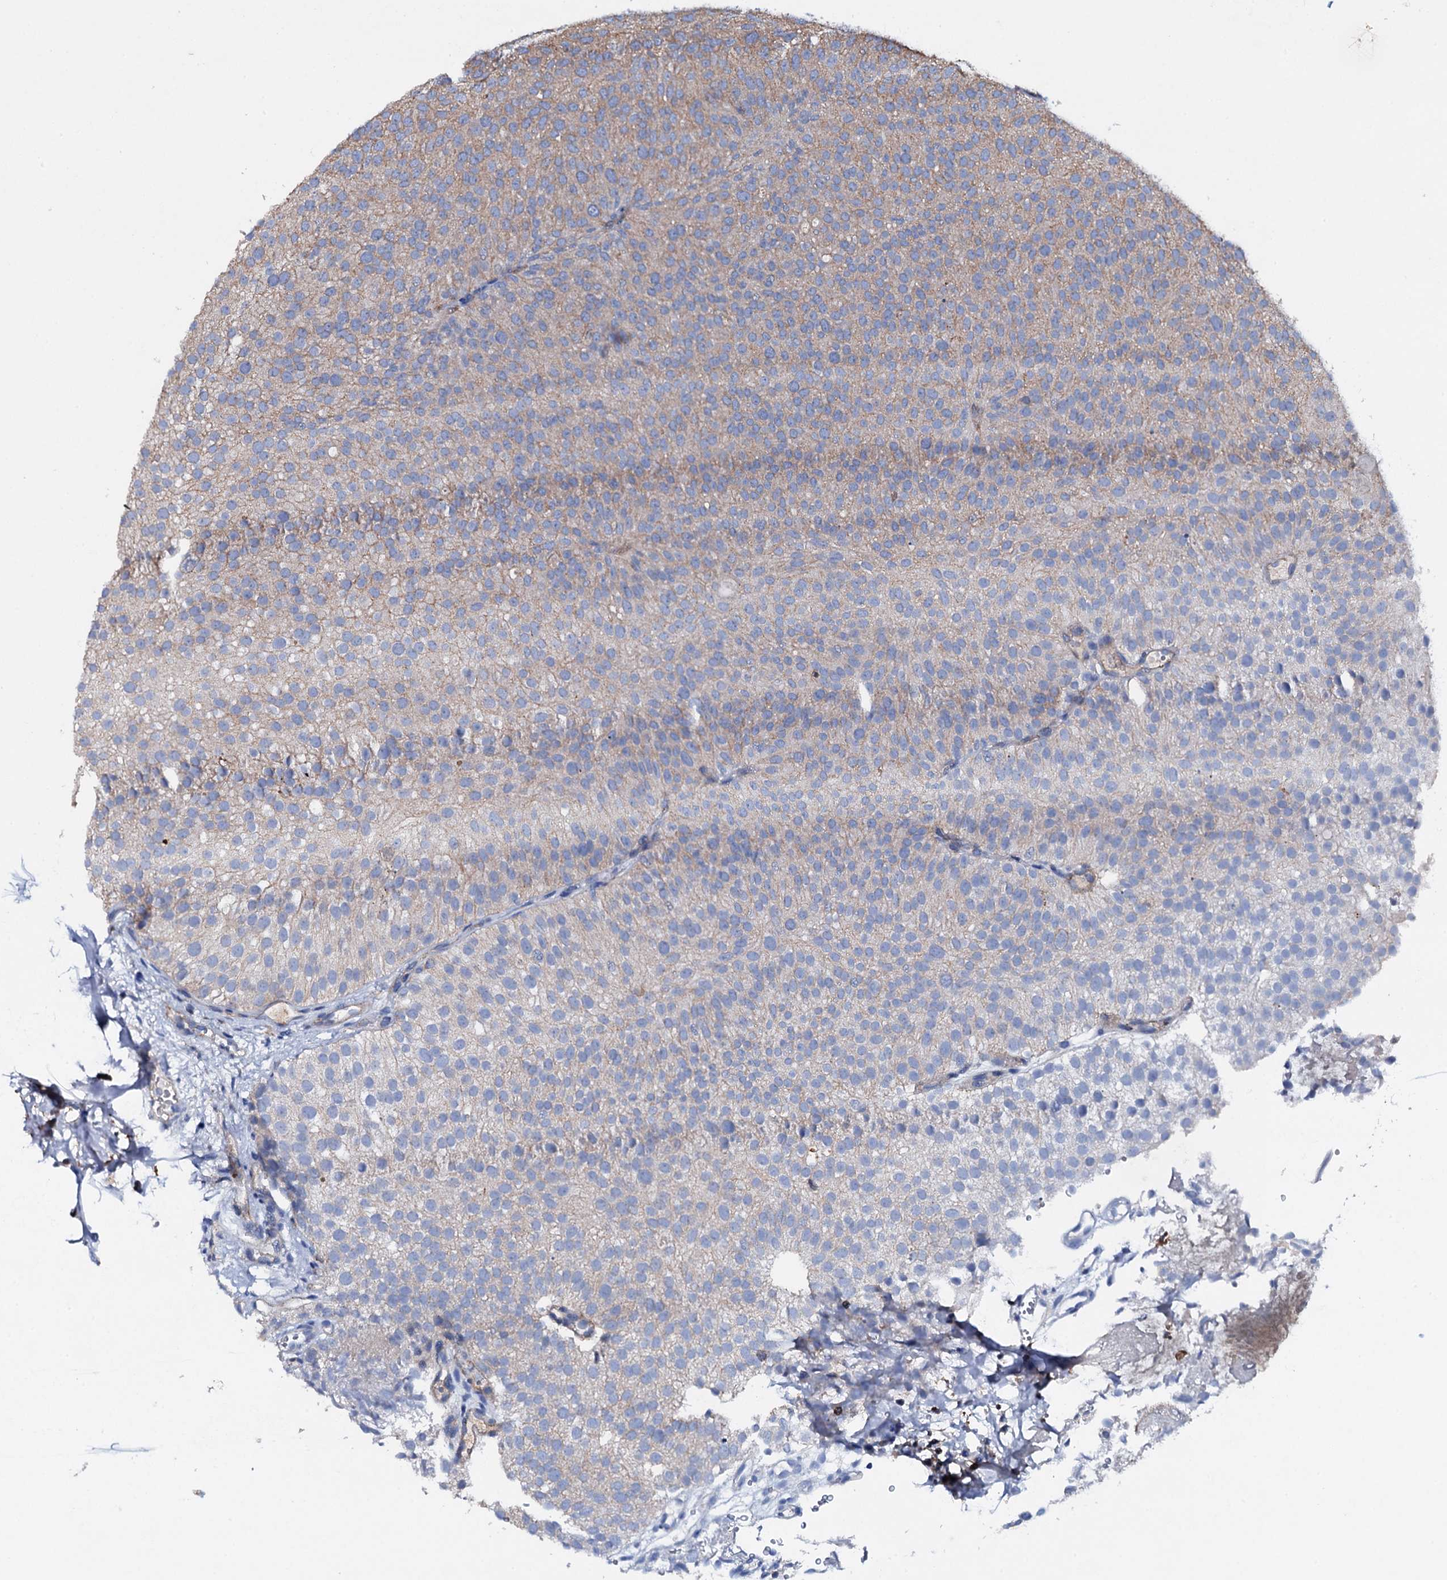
{"staining": {"intensity": "weak", "quantity": "<25%", "location": "cytoplasmic/membranous"}, "tissue": "urothelial cancer", "cell_type": "Tumor cells", "image_type": "cancer", "snomed": [{"axis": "morphology", "description": "Urothelial carcinoma, Low grade"}, {"axis": "topography", "description": "Urinary bladder"}], "caption": "This is an IHC histopathology image of human urothelial carcinoma (low-grade). There is no positivity in tumor cells.", "gene": "MS4A4E", "patient": {"sex": "male", "age": 78}}